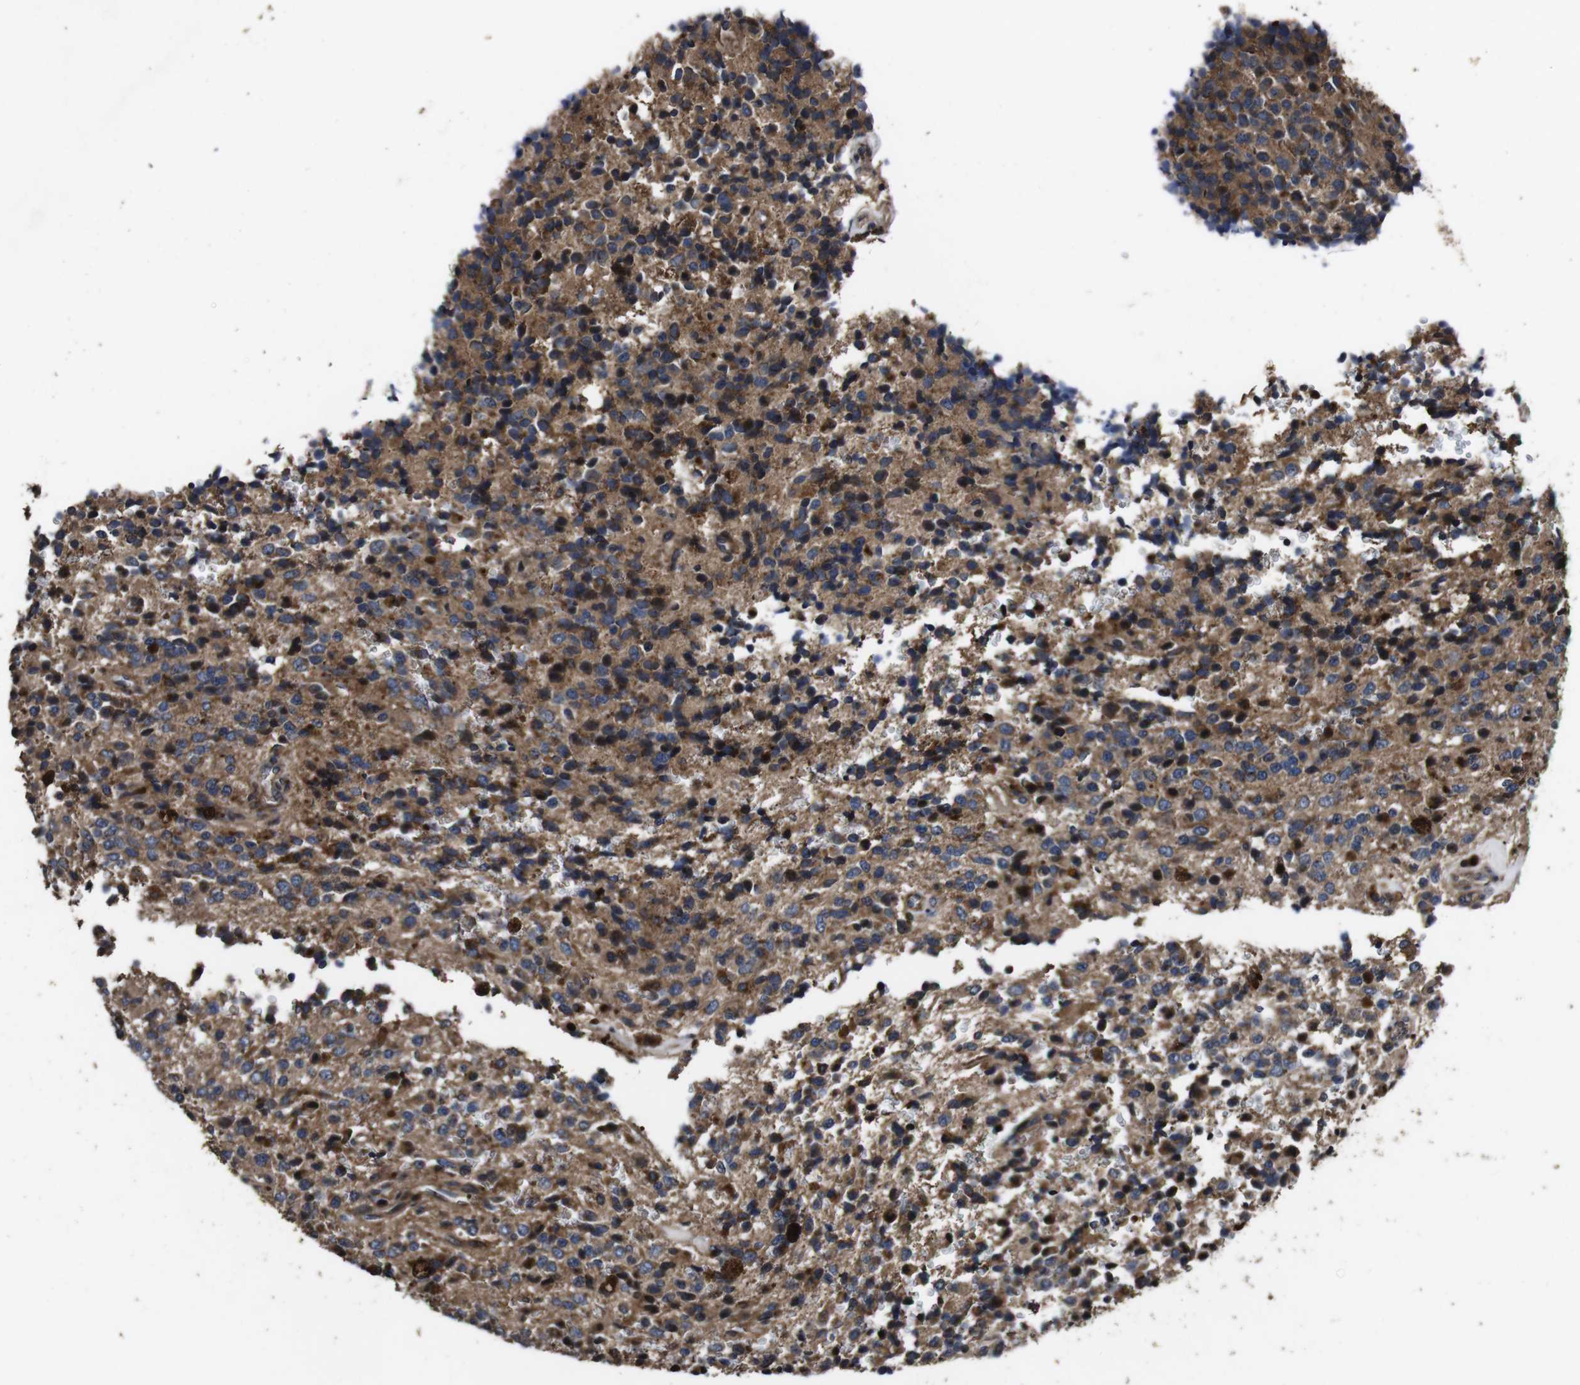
{"staining": {"intensity": "moderate", "quantity": ">75%", "location": "cytoplasmic/membranous"}, "tissue": "glioma", "cell_type": "Tumor cells", "image_type": "cancer", "snomed": [{"axis": "morphology", "description": "Glioma, malignant, High grade"}, {"axis": "topography", "description": "pancreas cauda"}], "caption": "DAB (3,3'-diaminobenzidine) immunohistochemical staining of human high-grade glioma (malignant) demonstrates moderate cytoplasmic/membranous protein expression in about >75% of tumor cells.", "gene": "SMYD3", "patient": {"sex": "male", "age": 60}}